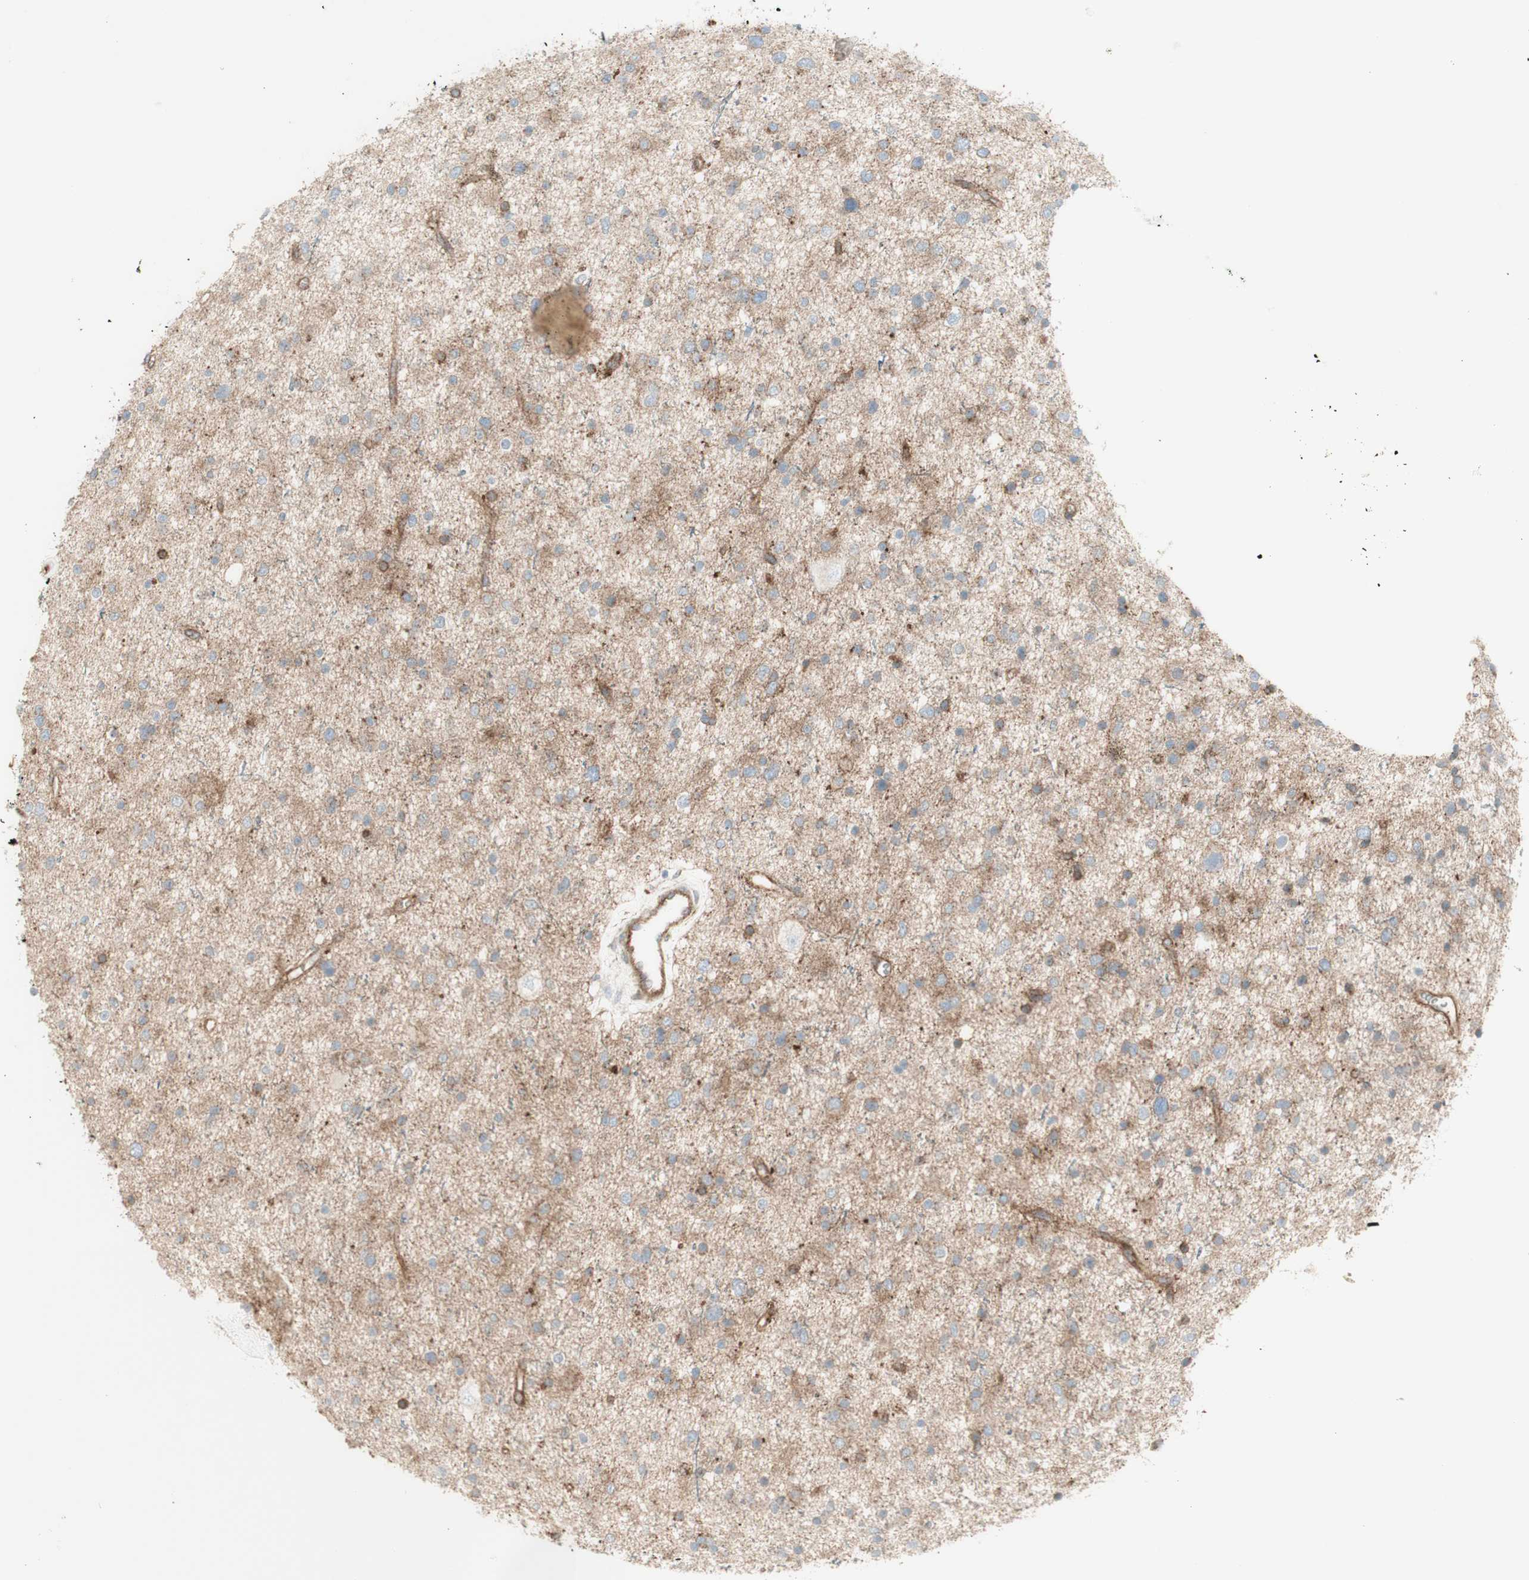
{"staining": {"intensity": "weak", "quantity": "<25%", "location": "cytoplasmic/membranous"}, "tissue": "glioma", "cell_type": "Tumor cells", "image_type": "cancer", "snomed": [{"axis": "morphology", "description": "Glioma, malignant, Low grade"}, {"axis": "topography", "description": "Brain"}], "caption": "Immunohistochemistry histopathology image of human malignant glioma (low-grade) stained for a protein (brown), which demonstrates no positivity in tumor cells. (Stains: DAB IHC with hematoxylin counter stain, Microscopy: brightfield microscopy at high magnification).", "gene": "MYO6", "patient": {"sex": "female", "age": 37}}